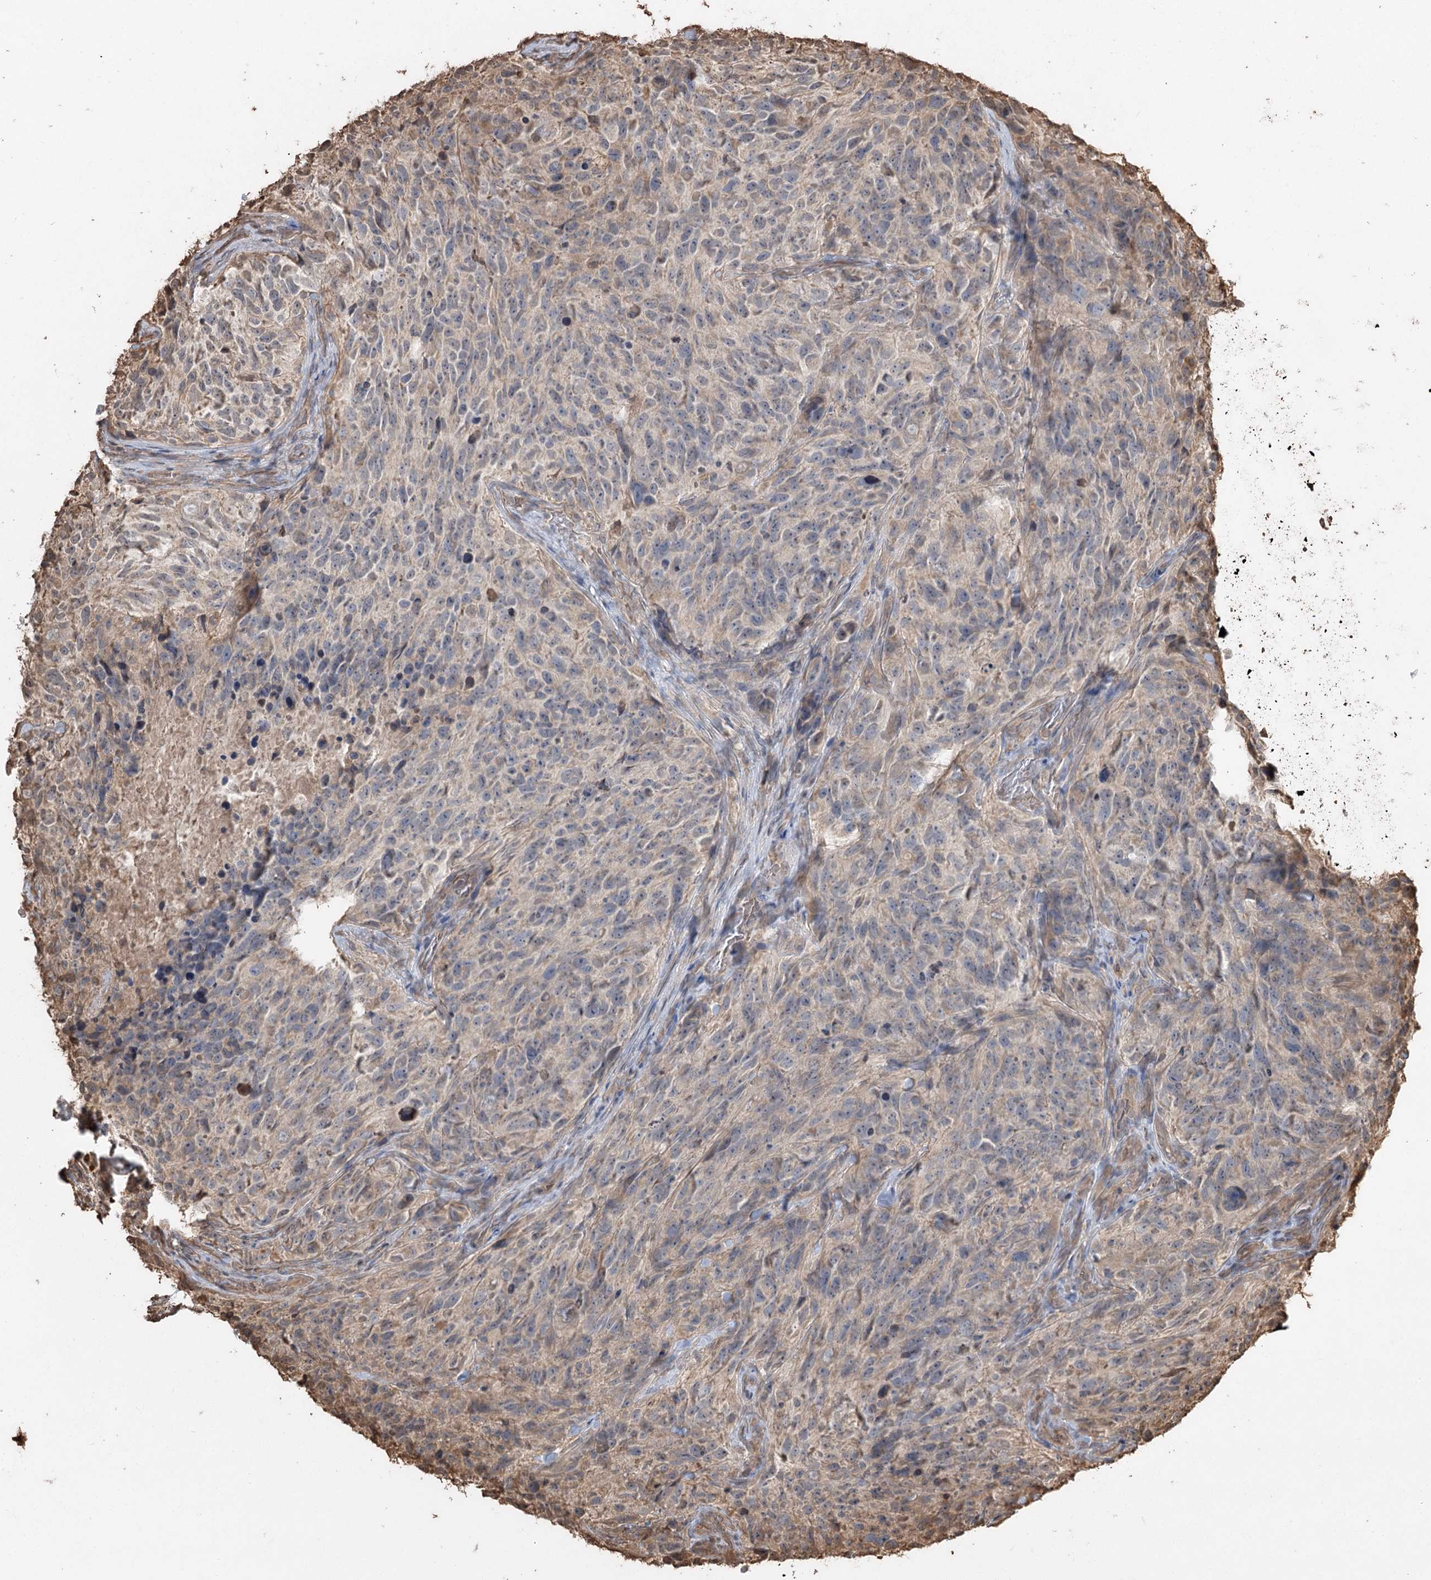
{"staining": {"intensity": "negative", "quantity": "none", "location": "none"}, "tissue": "glioma", "cell_type": "Tumor cells", "image_type": "cancer", "snomed": [{"axis": "morphology", "description": "Glioma, malignant, High grade"}, {"axis": "topography", "description": "Brain"}], "caption": "There is no significant staining in tumor cells of malignant high-grade glioma.", "gene": "PLCH1", "patient": {"sex": "male", "age": 69}}